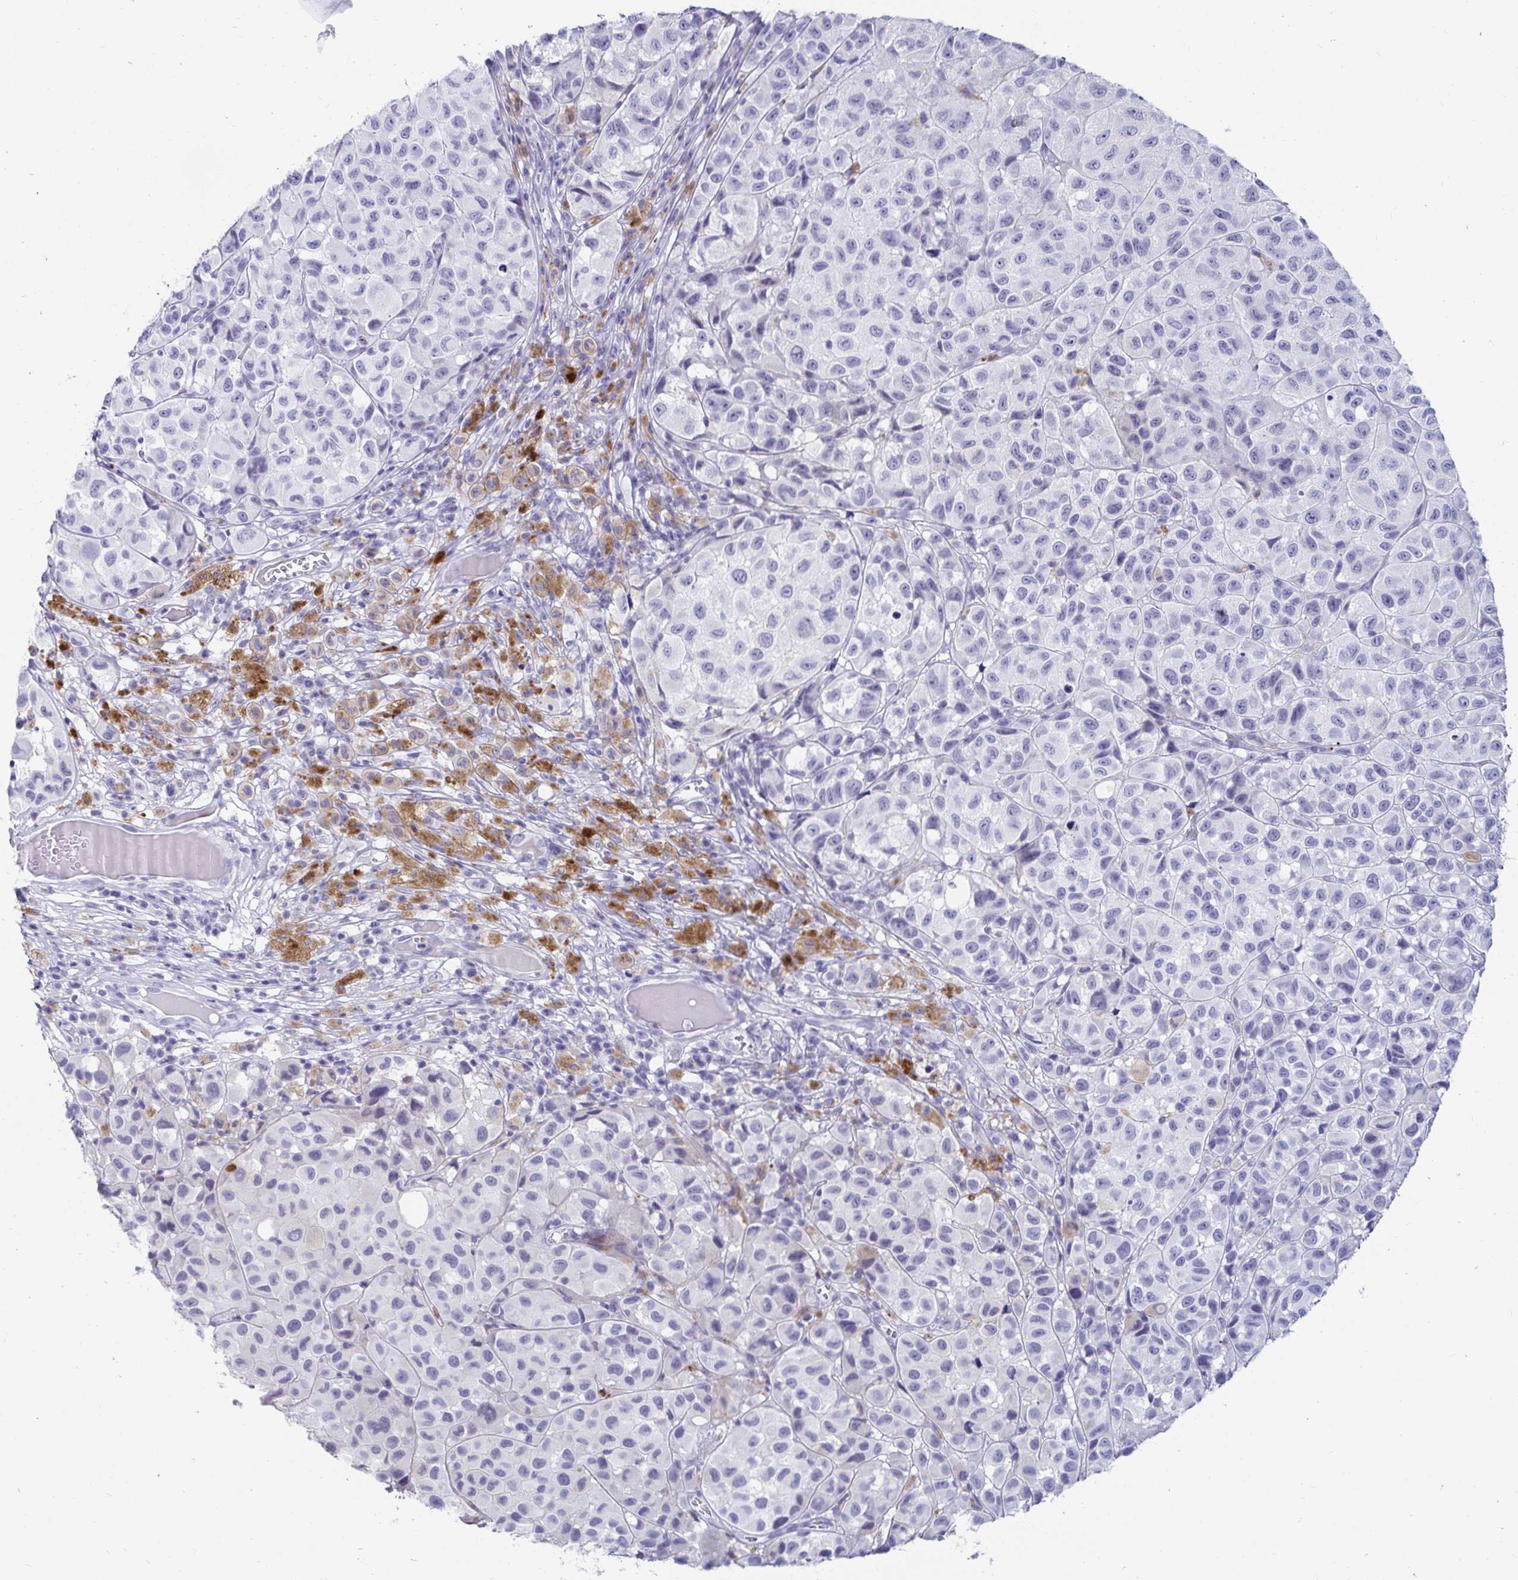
{"staining": {"intensity": "negative", "quantity": "none", "location": "none"}, "tissue": "melanoma", "cell_type": "Tumor cells", "image_type": "cancer", "snomed": [{"axis": "morphology", "description": "Malignant melanoma, NOS"}, {"axis": "topography", "description": "Skin"}], "caption": "Immunohistochemistry of human melanoma demonstrates no positivity in tumor cells.", "gene": "OR10K1", "patient": {"sex": "male", "age": 93}}